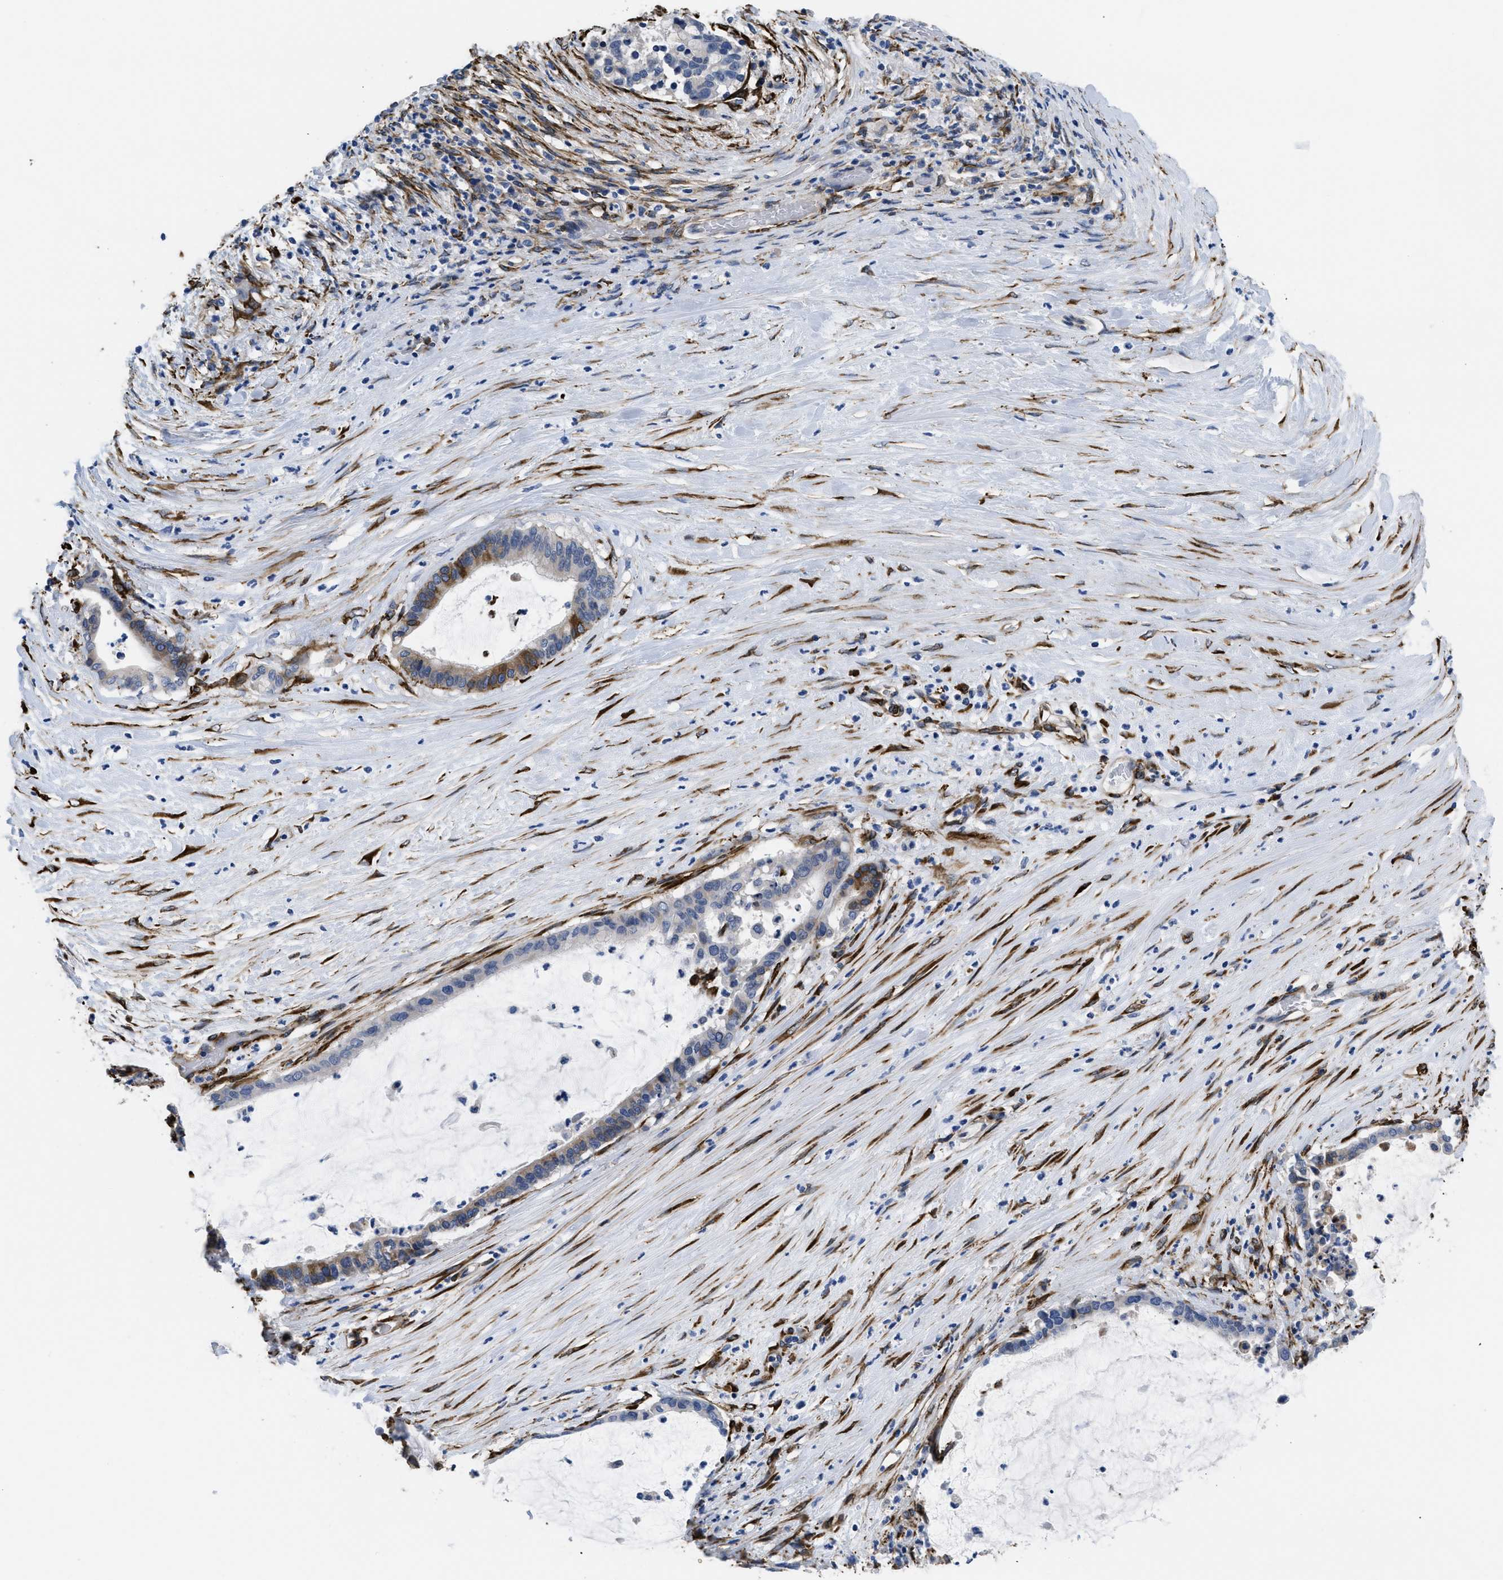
{"staining": {"intensity": "negative", "quantity": "none", "location": "none"}, "tissue": "pancreatic cancer", "cell_type": "Tumor cells", "image_type": "cancer", "snomed": [{"axis": "morphology", "description": "Adenocarcinoma, NOS"}, {"axis": "topography", "description": "Pancreas"}], "caption": "Immunohistochemistry (IHC) of pancreatic adenocarcinoma exhibits no expression in tumor cells.", "gene": "SQLE", "patient": {"sex": "male", "age": 41}}